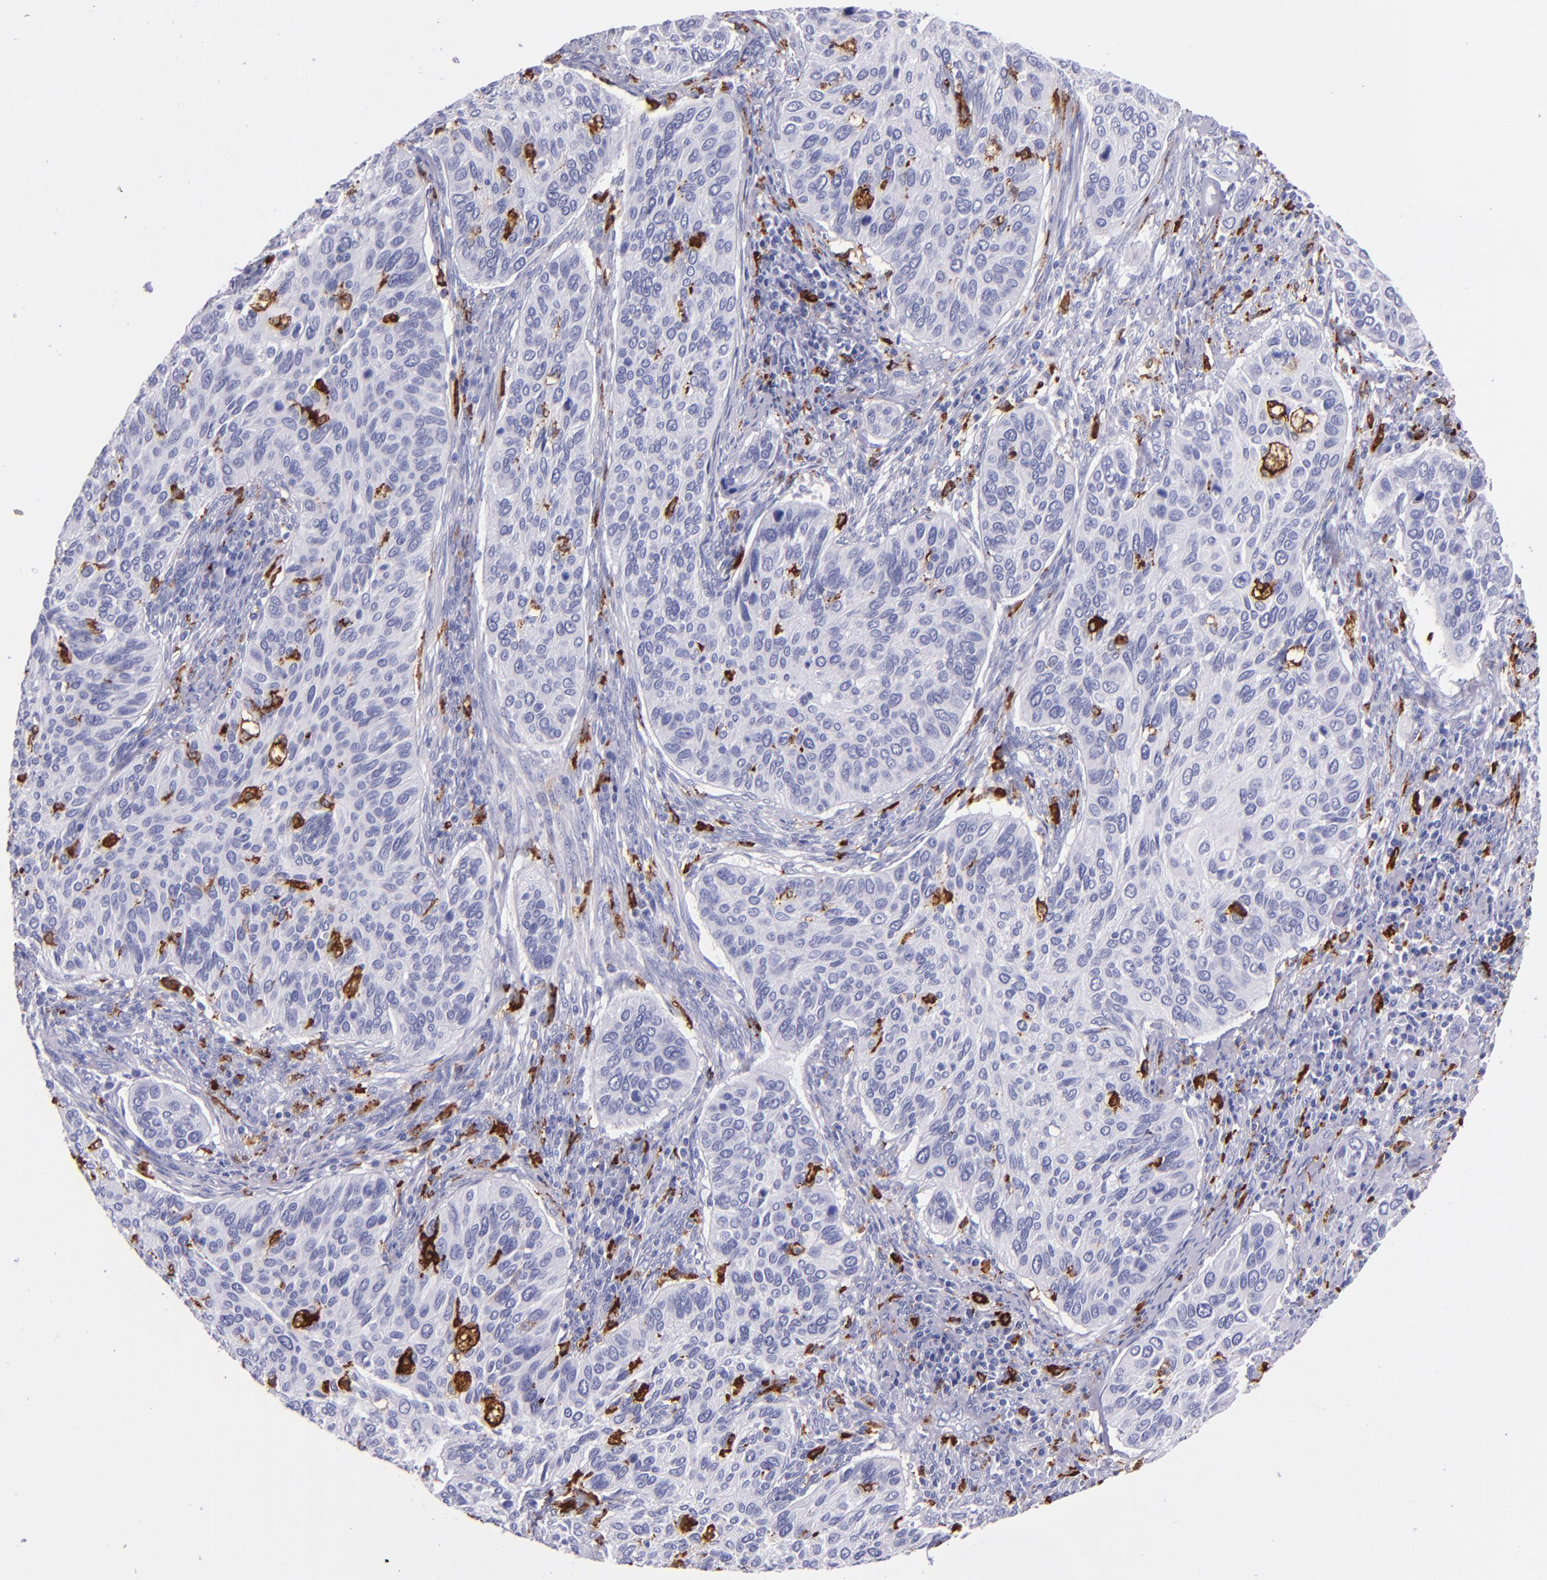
{"staining": {"intensity": "negative", "quantity": "none", "location": "none"}, "tissue": "cervical cancer", "cell_type": "Tumor cells", "image_type": "cancer", "snomed": [{"axis": "morphology", "description": "Adenocarcinoma, NOS"}, {"axis": "topography", "description": "Cervix"}], "caption": "Immunohistochemistry (IHC) micrograph of cervical cancer (adenocarcinoma) stained for a protein (brown), which reveals no positivity in tumor cells. (DAB IHC with hematoxylin counter stain).", "gene": "CD163", "patient": {"sex": "female", "age": 29}}